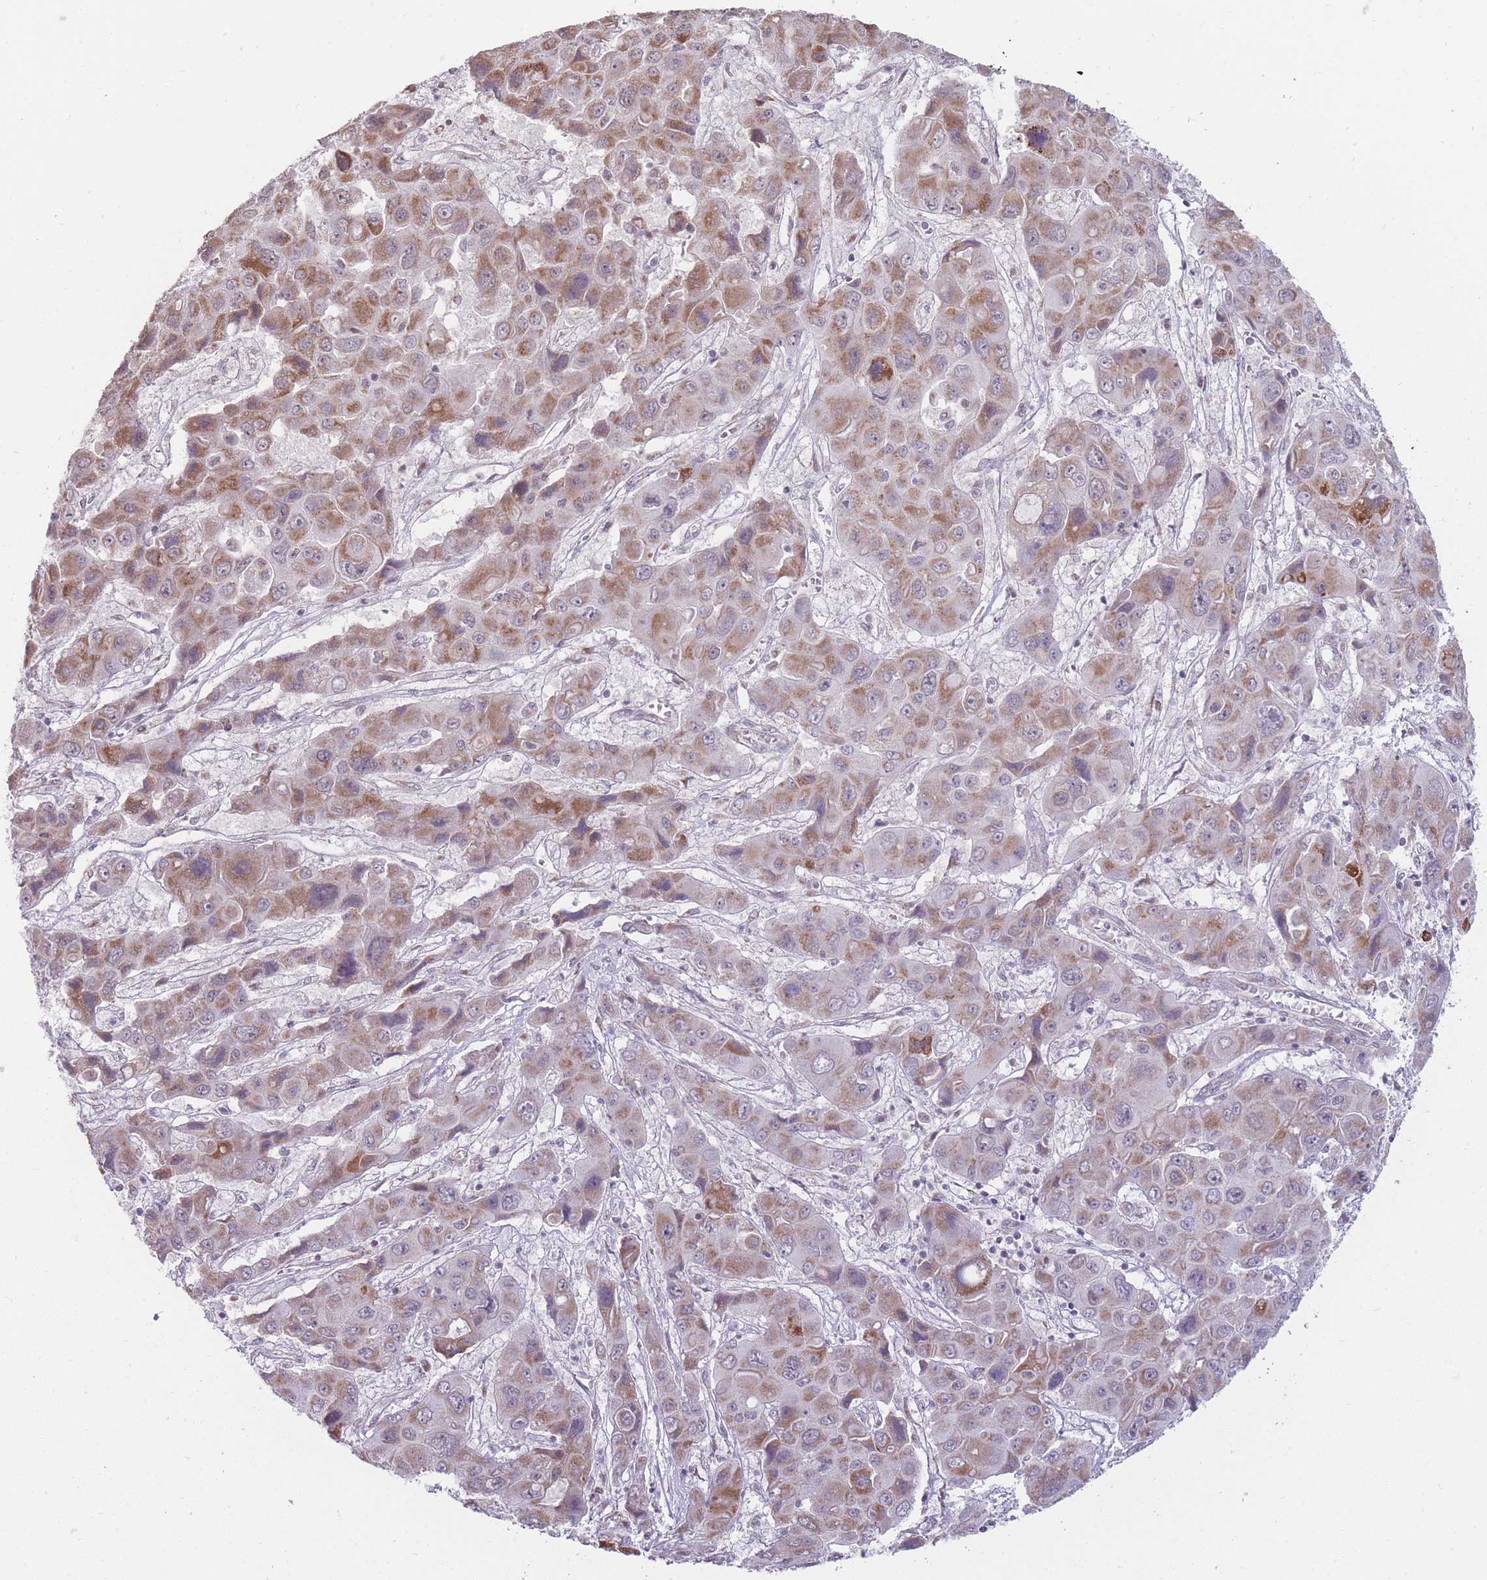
{"staining": {"intensity": "moderate", "quantity": "25%-75%", "location": "cytoplasmic/membranous"}, "tissue": "liver cancer", "cell_type": "Tumor cells", "image_type": "cancer", "snomed": [{"axis": "morphology", "description": "Cholangiocarcinoma"}, {"axis": "topography", "description": "Liver"}], "caption": "Human liver cancer (cholangiocarcinoma) stained with a brown dye reveals moderate cytoplasmic/membranous positive positivity in approximately 25%-75% of tumor cells.", "gene": "NELL1", "patient": {"sex": "male", "age": 67}}